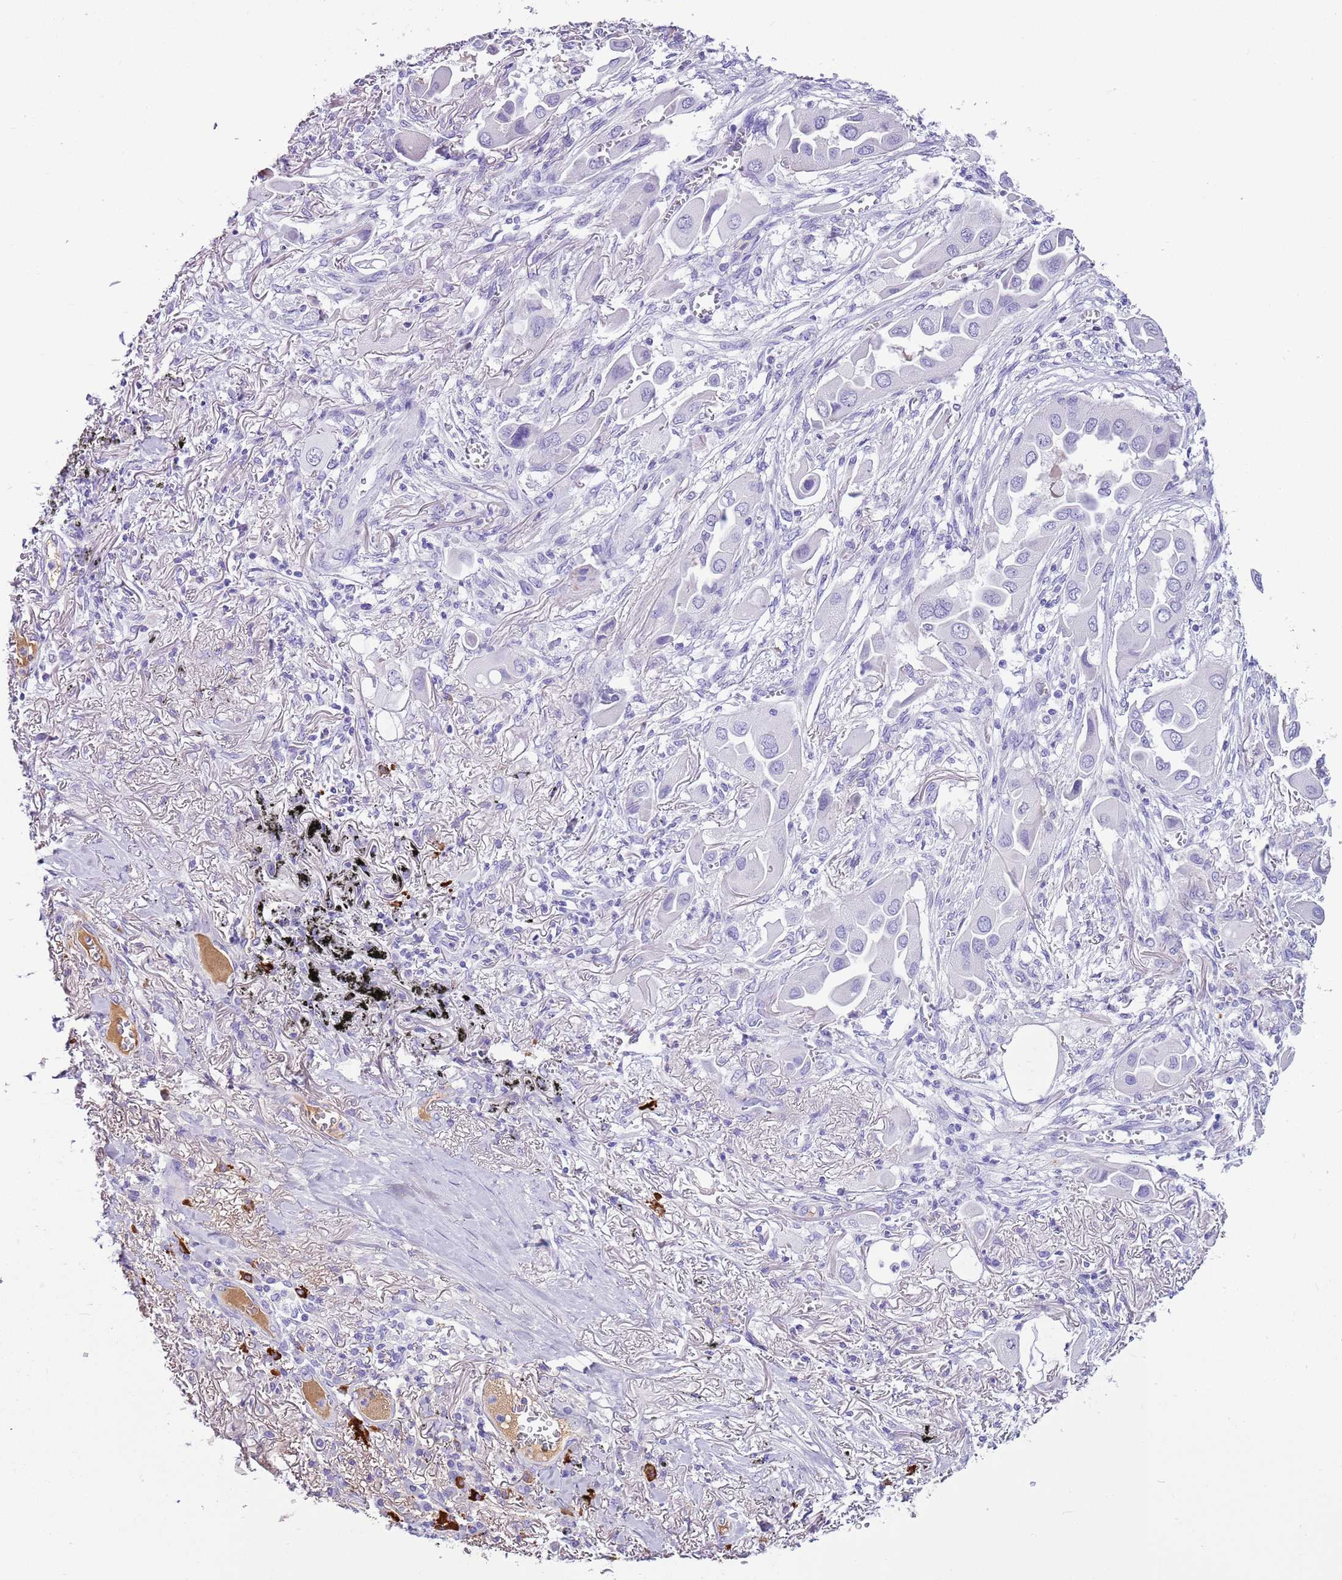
{"staining": {"intensity": "negative", "quantity": "none", "location": "none"}, "tissue": "lung cancer", "cell_type": "Tumor cells", "image_type": "cancer", "snomed": [{"axis": "morphology", "description": "Adenocarcinoma, NOS"}, {"axis": "topography", "description": "Lung"}], "caption": "High magnification brightfield microscopy of adenocarcinoma (lung) stained with DAB (3,3'-diaminobenzidine) (brown) and counterstained with hematoxylin (blue): tumor cells show no significant positivity.", "gene": "IGKV3D-11", "patient": {"sex": "female", "age": 76}}